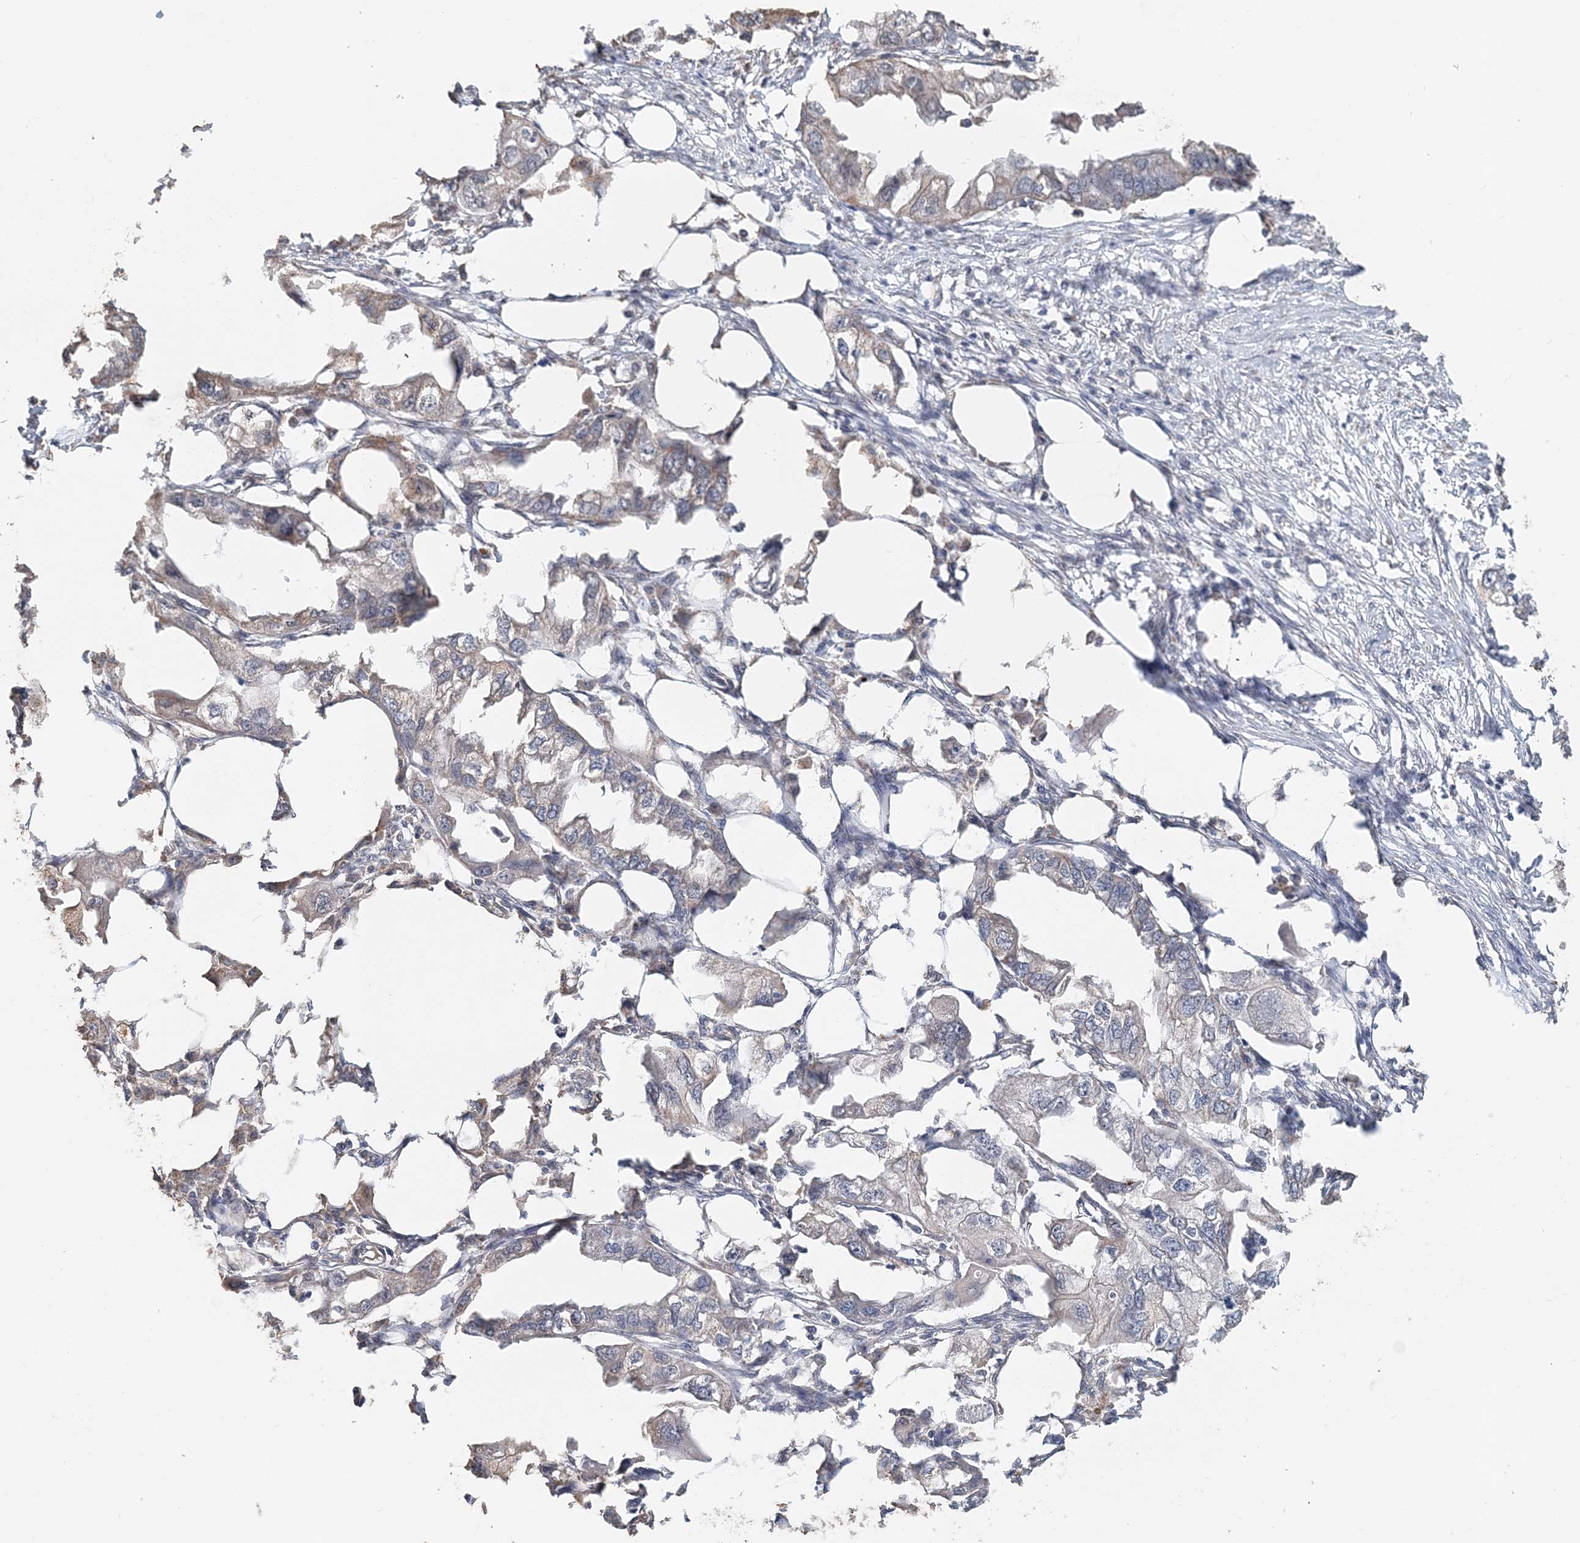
{"staining": {"intensity": "negative", "quantity": "none", "location": "none"}, "tissue": "endometrial cancer", "cell_type": "Tumor cells", "image_type": "cancer", "snomed": [{"axis": "morphology", "description": "Adenocarcinoma, NOS"}, {"axis": "morphology", "description": "Adenocarcinoma, metastatic, NOS"}, {"axis": "topography", "description": "Adipose tissue"}, {"axis": "topography", "description": "Endometrium"}], "caption": "Tumor cells are negative for brown protein staining in endometrial cancer (adenocarcinoma).", "gene": "FBXO38", "patient": {"sex": "female", "age": 67}}